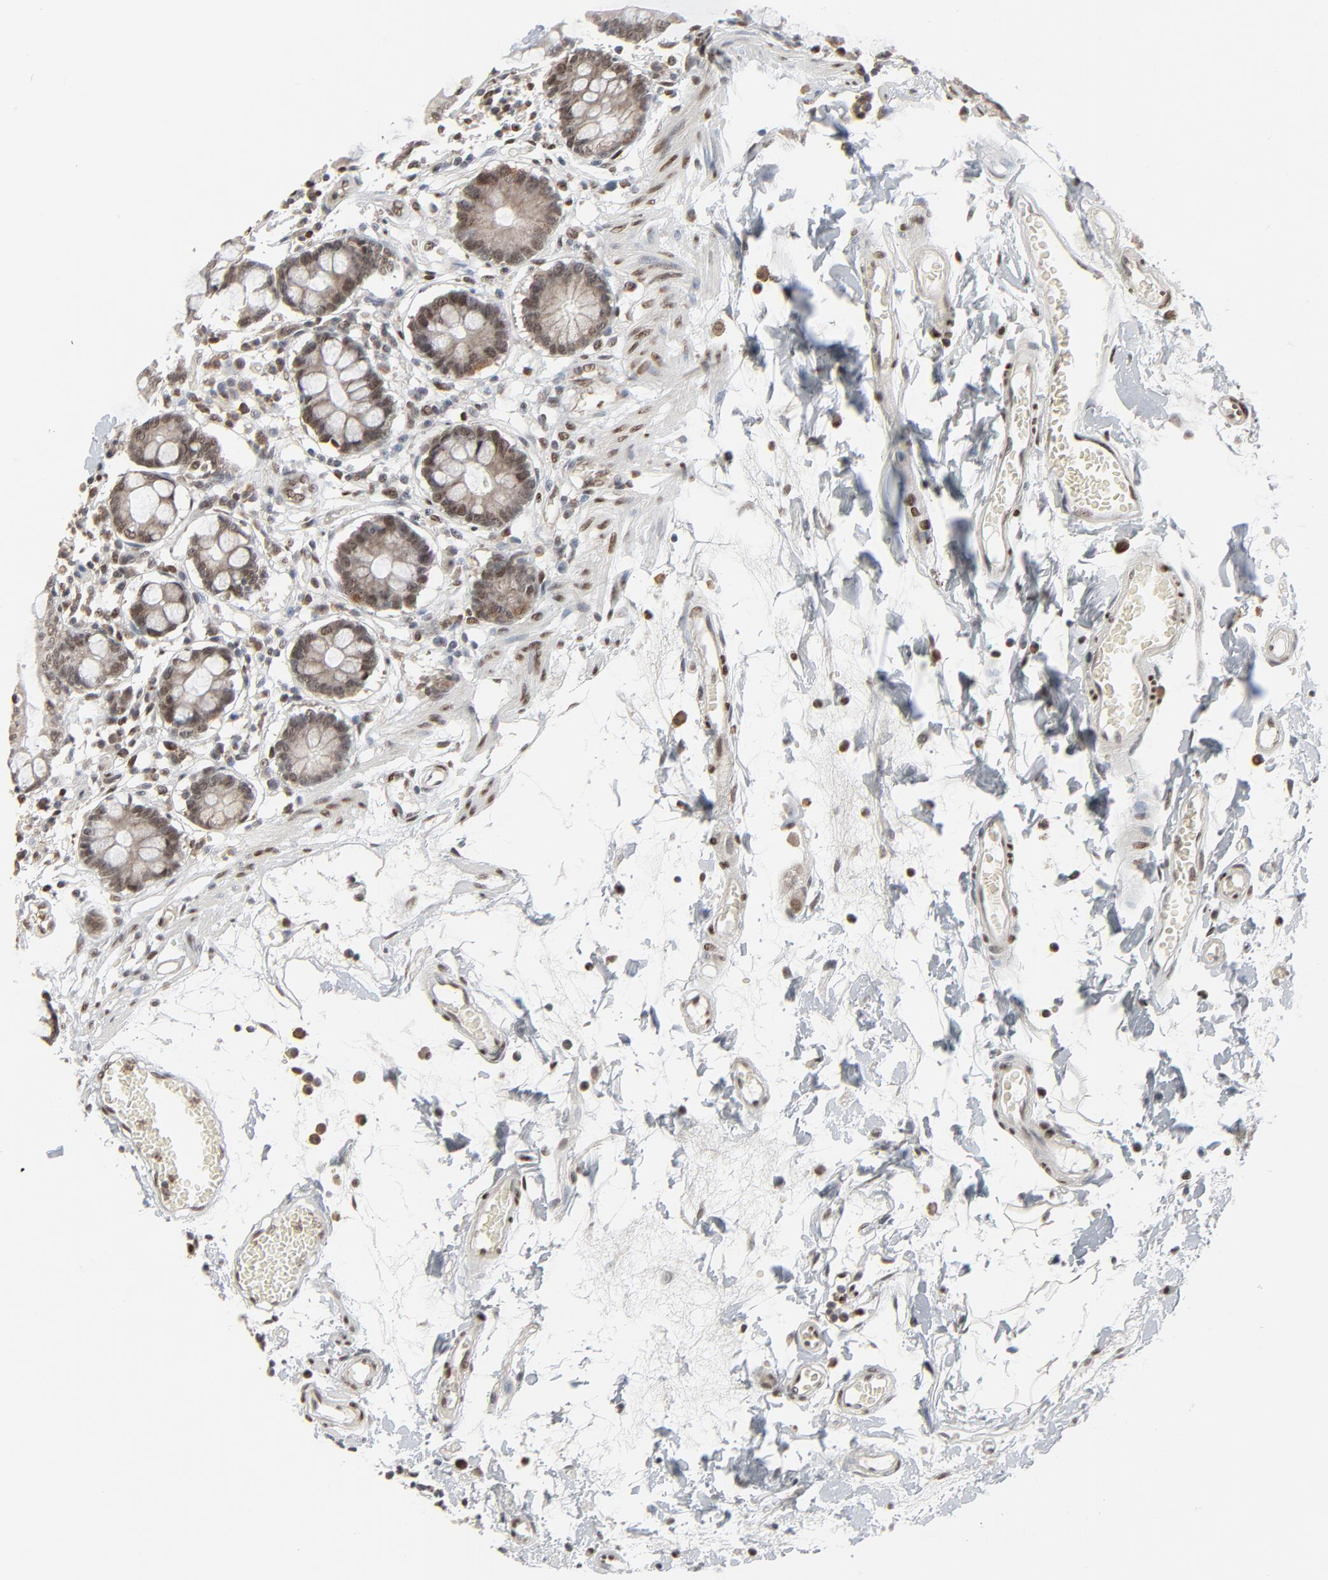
{"staining": {"intensity": "moderate", "quantity": ">75%", "location": "cytoplasmic/membranous,nuclear"}, "tissue": "small intestine", "cell_type": "Glandular cells", "image_type": "normal", "snomed": [{"axis": "morphology", "description": "Normal tissue, NOS"}, {"axis": "topography", "description": "Small intestine"}], "caption": "Moderate cytoplasmic/membranous,nuclear expression is appreciated in about >75% of glandular cells in normal small intestine.", "gene": "CUX1", "patient": {"sex": "female", "age": 61}}